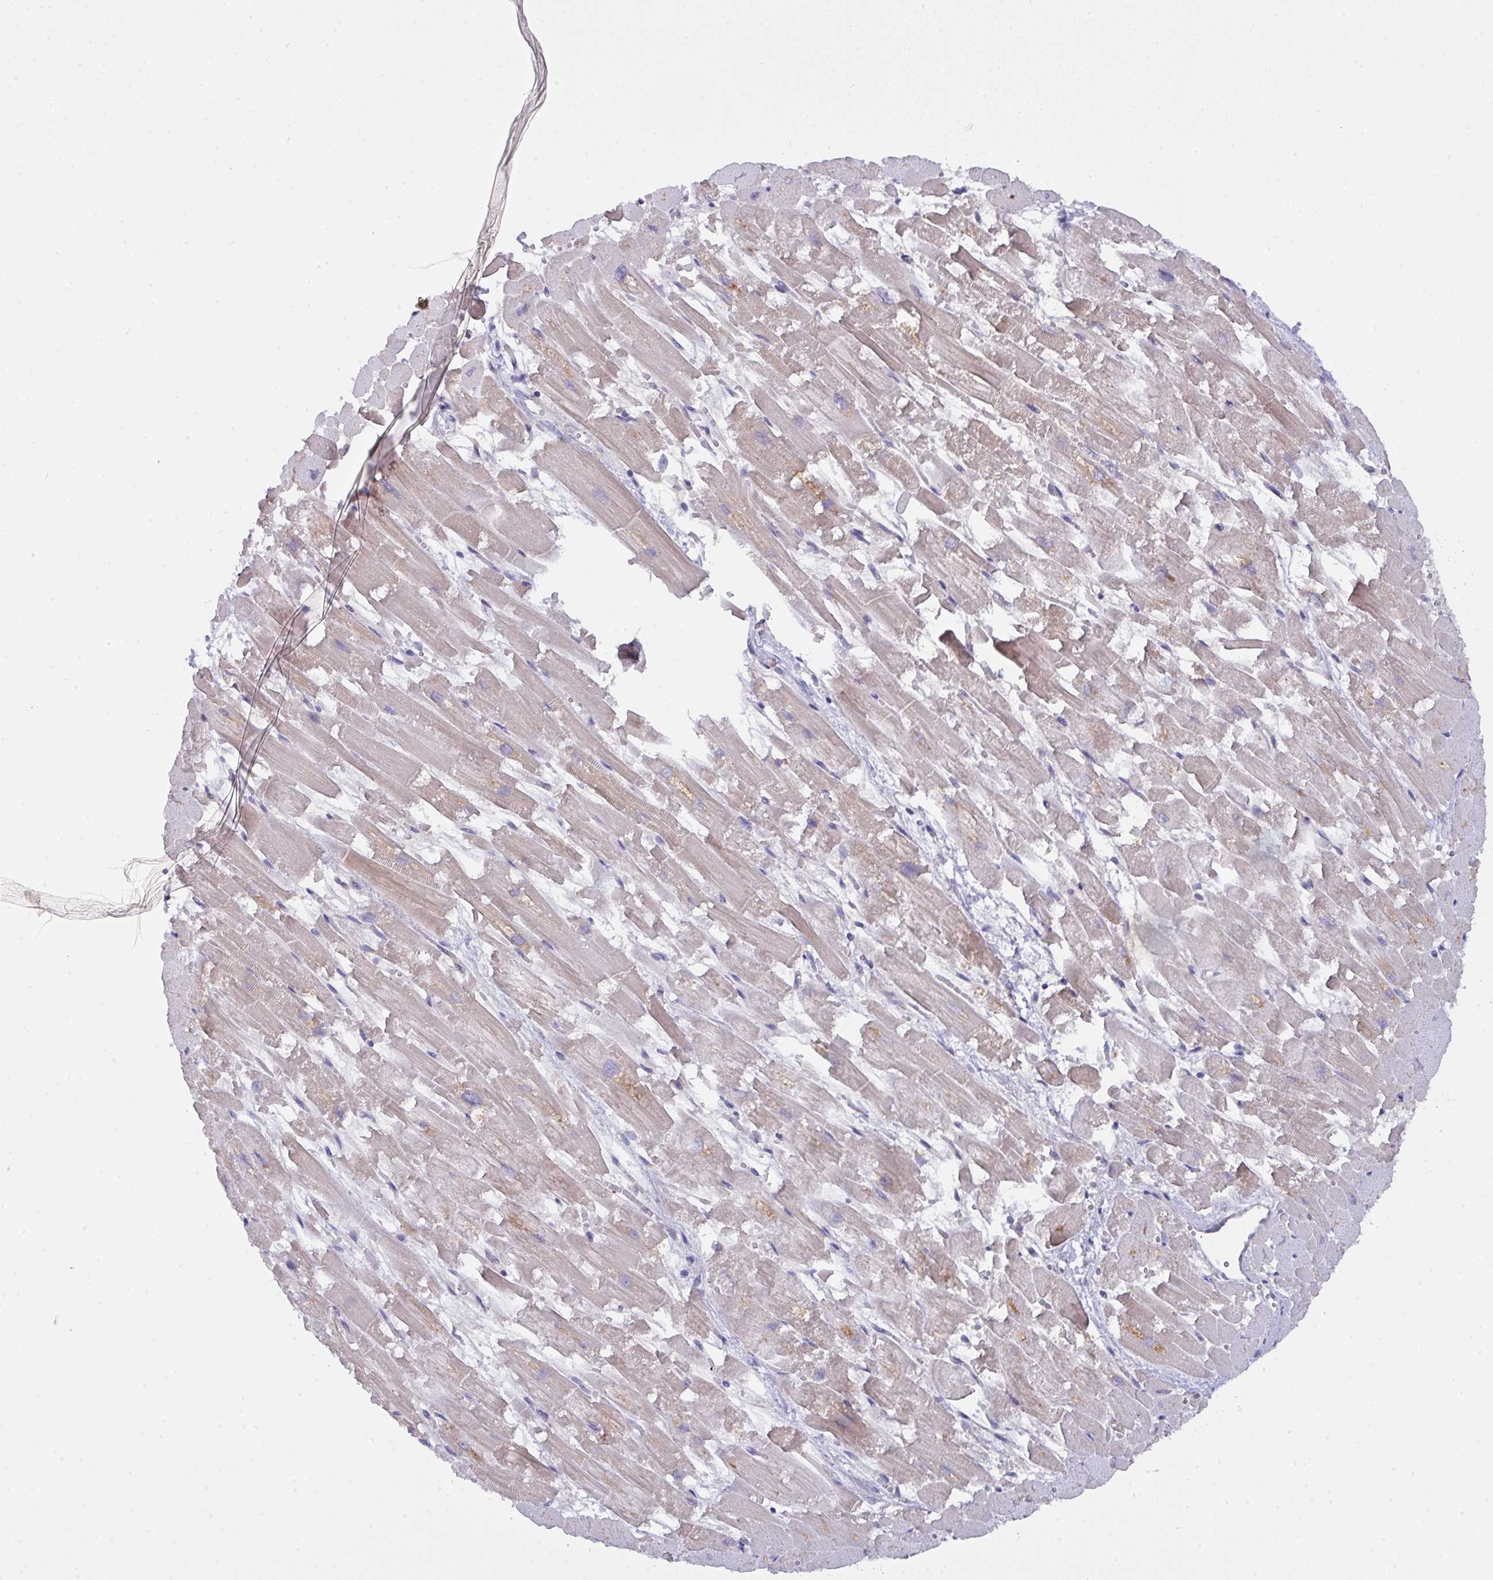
{"staining": {"intensity": "weak", "quantity": "25%-75%", "location": "cytoplasmic/membranous"}, "tissue": "heart muscle", "cell_type": "Cardiomyocytes", "image_type": "normal", "snomed": [{"axis": "morphology", "description": "Normal tissue, NOS"}, {"axis": "topography", "description": "Heart"}], "caption": "Heart muscle stained for a protein (brown) reveals weak cytoplasmic/membranous positive expression in about 25%-75% of cardiomyocytes.", "gene": "L3HYPDH", "patient": {"sex": "female", "age": 52}}